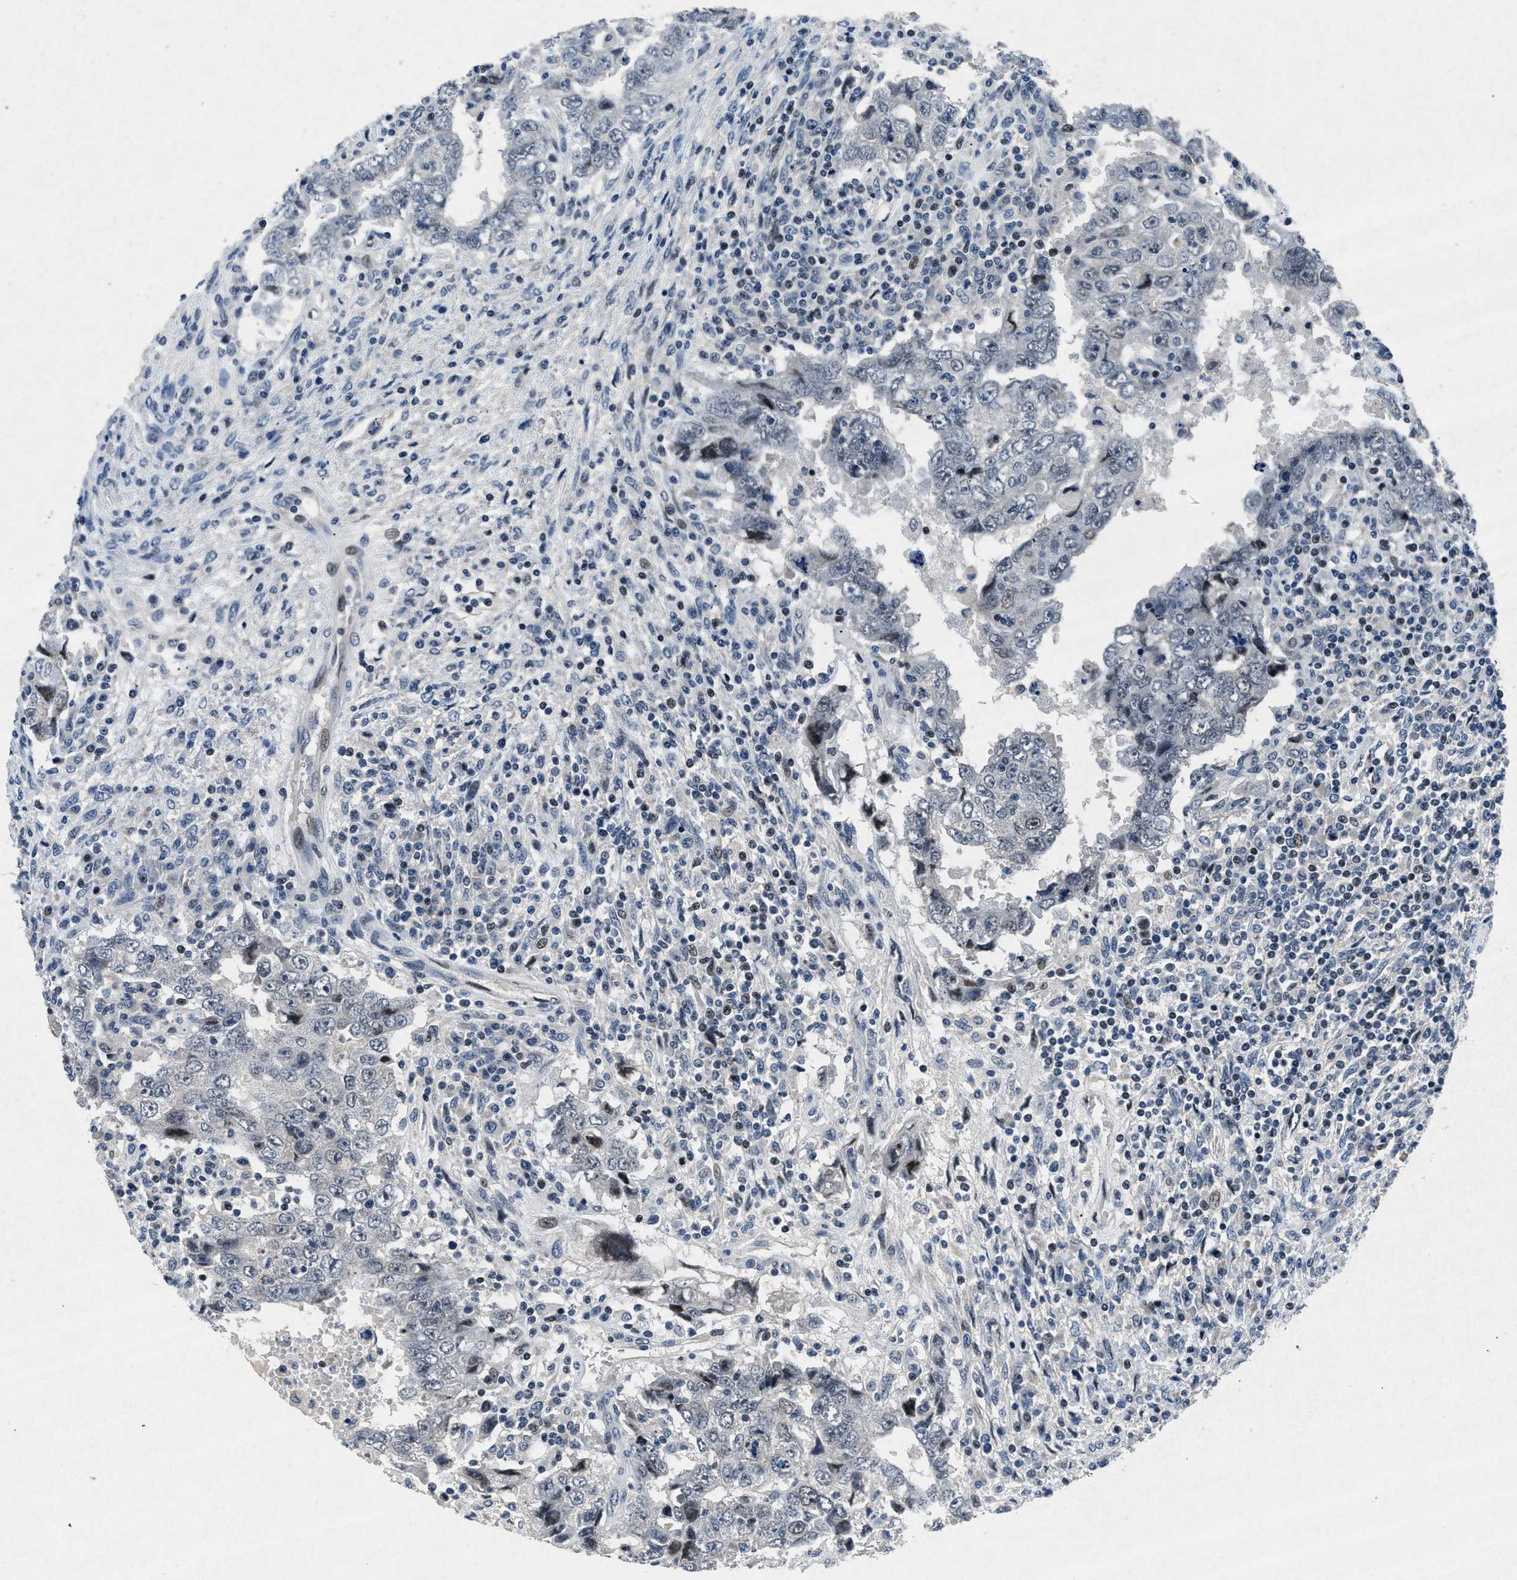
{"staining": {"intensity": "negative", "quantity": "none", "location": "none"}, "tissue": "testis cancer", "cell_type": "Tumor cells", "image_type": "cancer", "snomed": [{"axis": "morphology", "description": "Carcinoma, Embryonal, NOS"}, {"axis": "topography", "description": "Testis"}], "caption": "IHC histopathology image of human testis embryonal carcinoma stained for a protein (brown), which shows no expression in tumor cells.", "gene": "PHLDA1", "patient": {"sex": "male", "age": 26}}